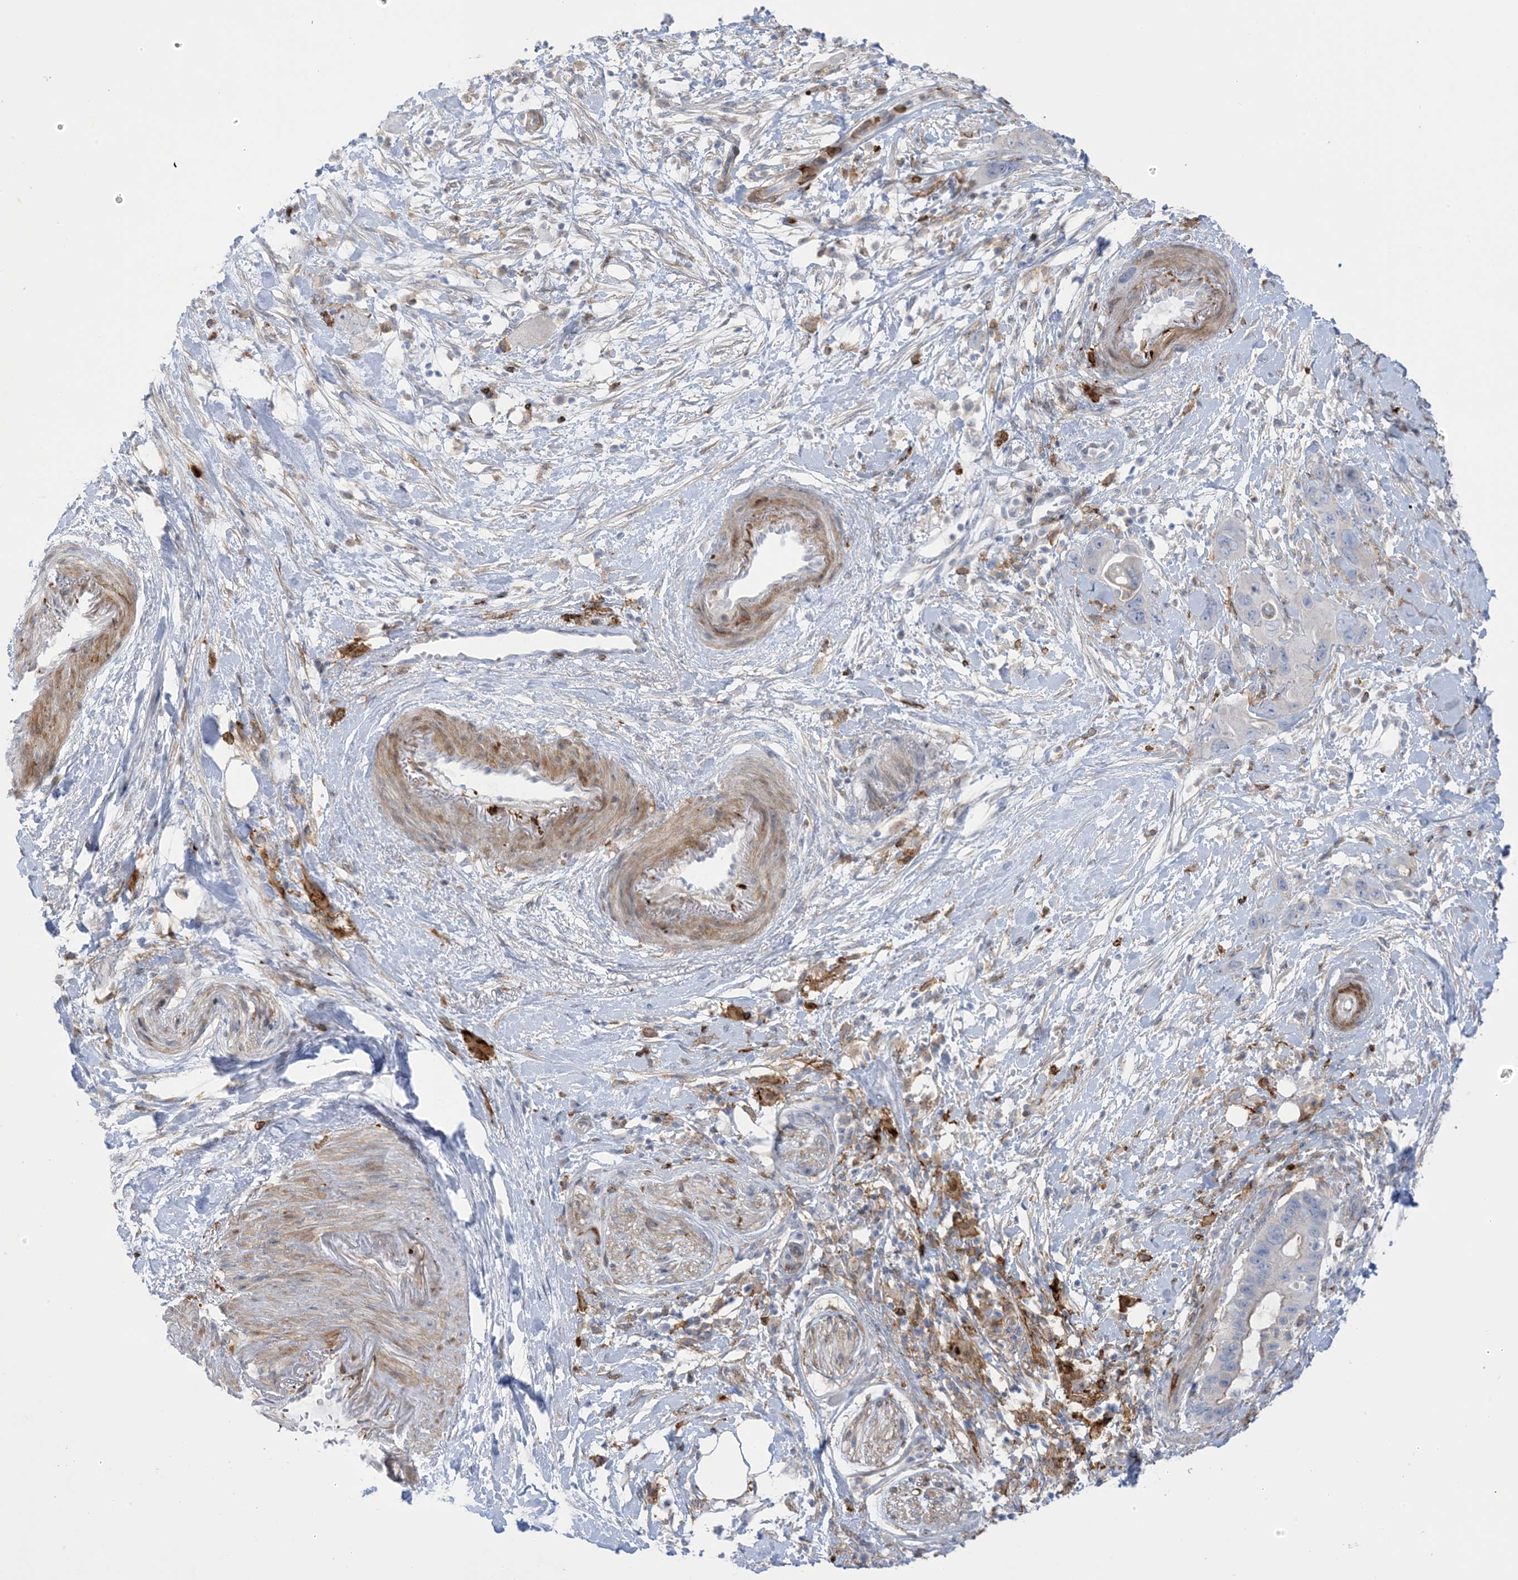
{"staining": {"intensity": "weak", "quantity": "<25%", "location": "cytoplasmic/membranous"}, "tissue": "pancreatic cancer", "cell_type": "Tumor cells", "image_type": "cancer", "snomed": [{"axis": "morphology", "description": "Adenocarcinoma, NOS"}, {"axis": "topography", "description": "Pancreas"}], "caption": "This is a image of immunohistochemistry staining of pancreatic cancer (adenocarcinoma), which shows no positivity in tumor cells.", "gene": "ICMT", "patient": {"sex": "female", "age": 71}}